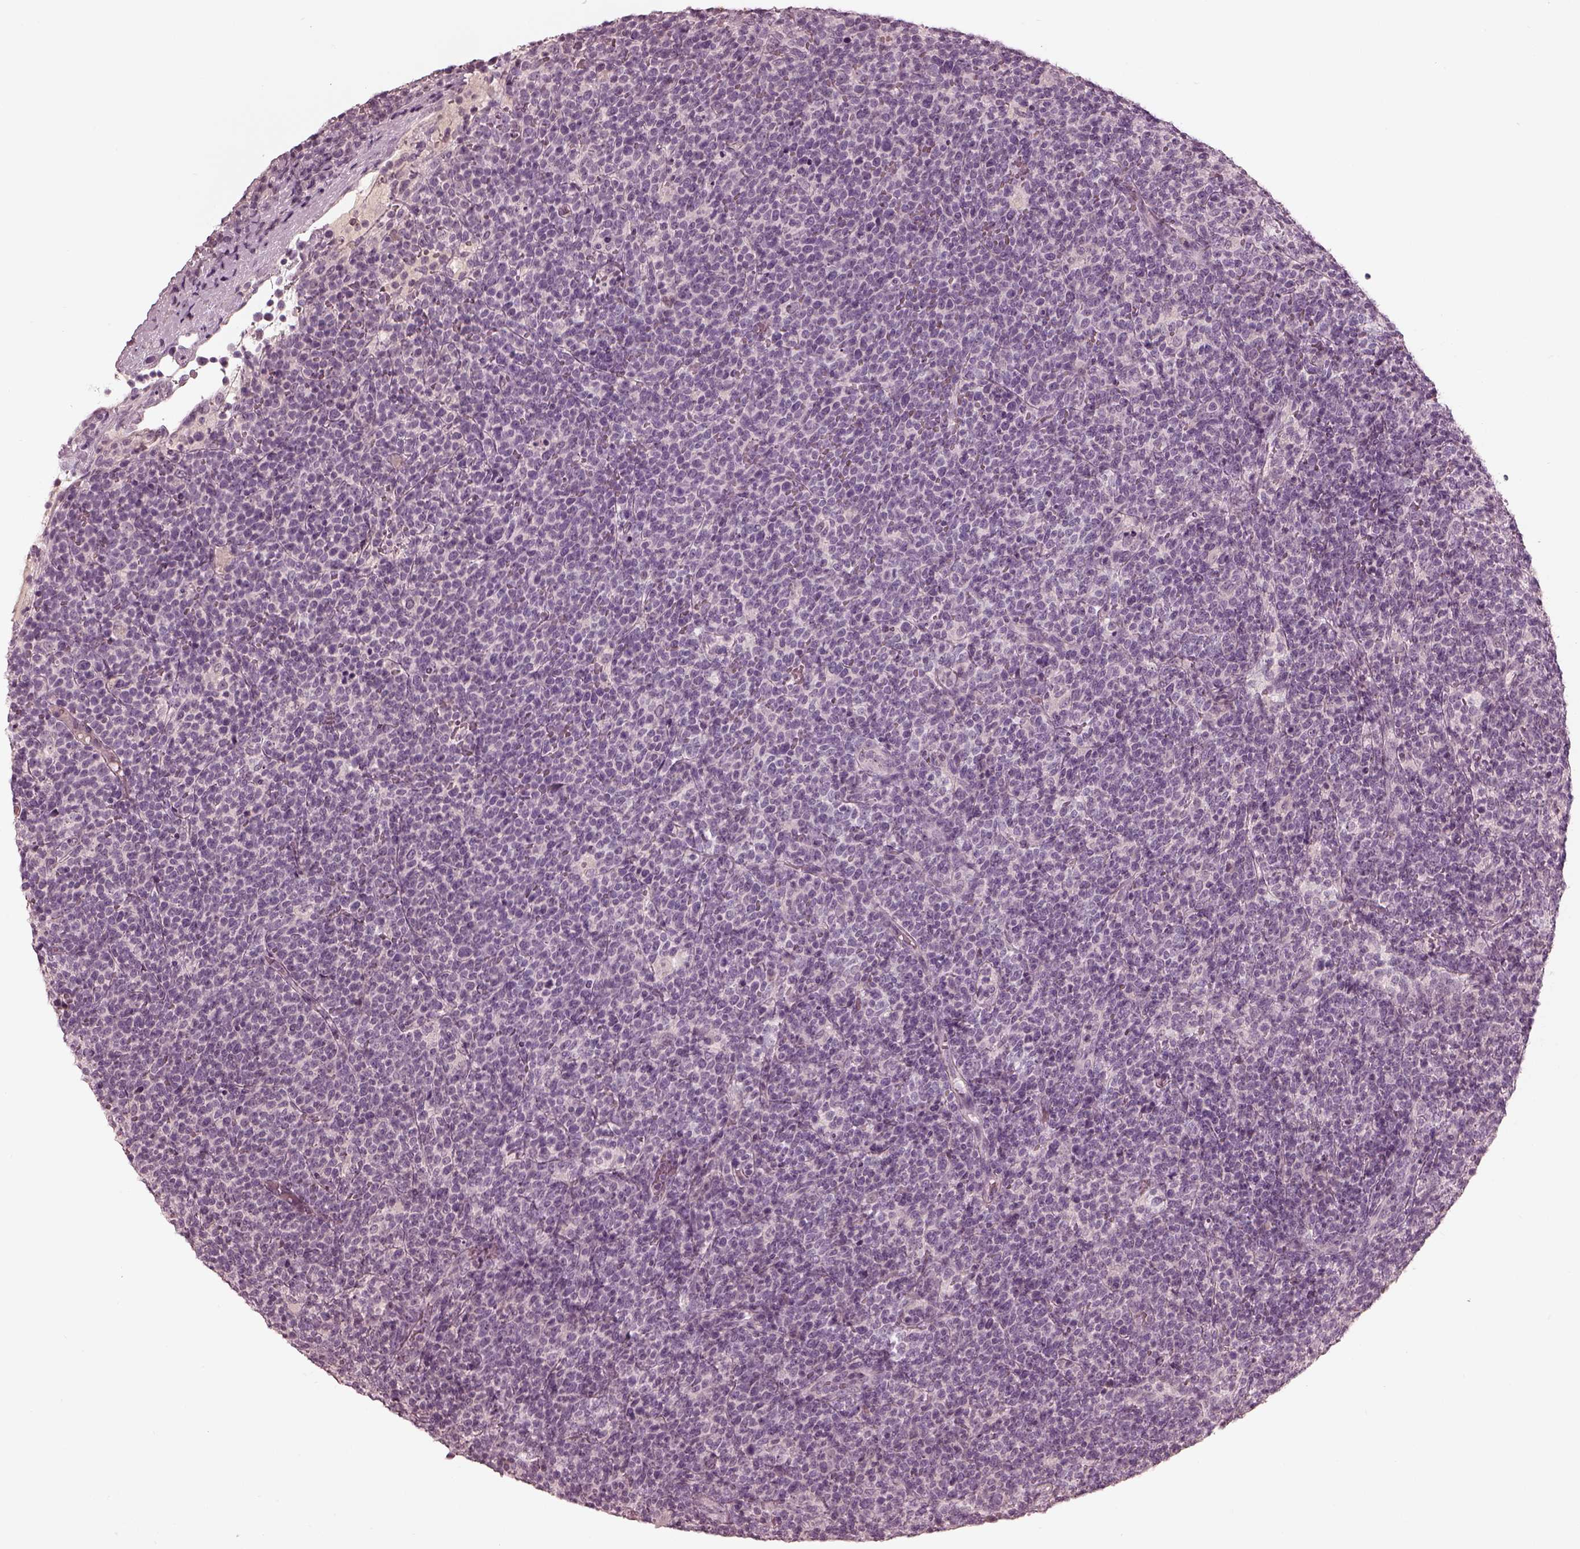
{"staining": {"intensity": "negative", "quantity": "none", "location": "none"}, "tissue": "lymphoma", "cell_type": "Tumor cells", "image_type": "cancer", "snomed": [{"axis": "morphology", "description": "Malignant lymphoma, non-Hodgkin's type, High grade"}, {"axis": "topography", "description": "Lymph node"}], "caption": "The photomicrograph demonstrates no staining of tumor cells in lymphoma. Nuclei are stained in blue.", "gene": "ADRB3", "patient": {"sex": "male", "age": 61}}